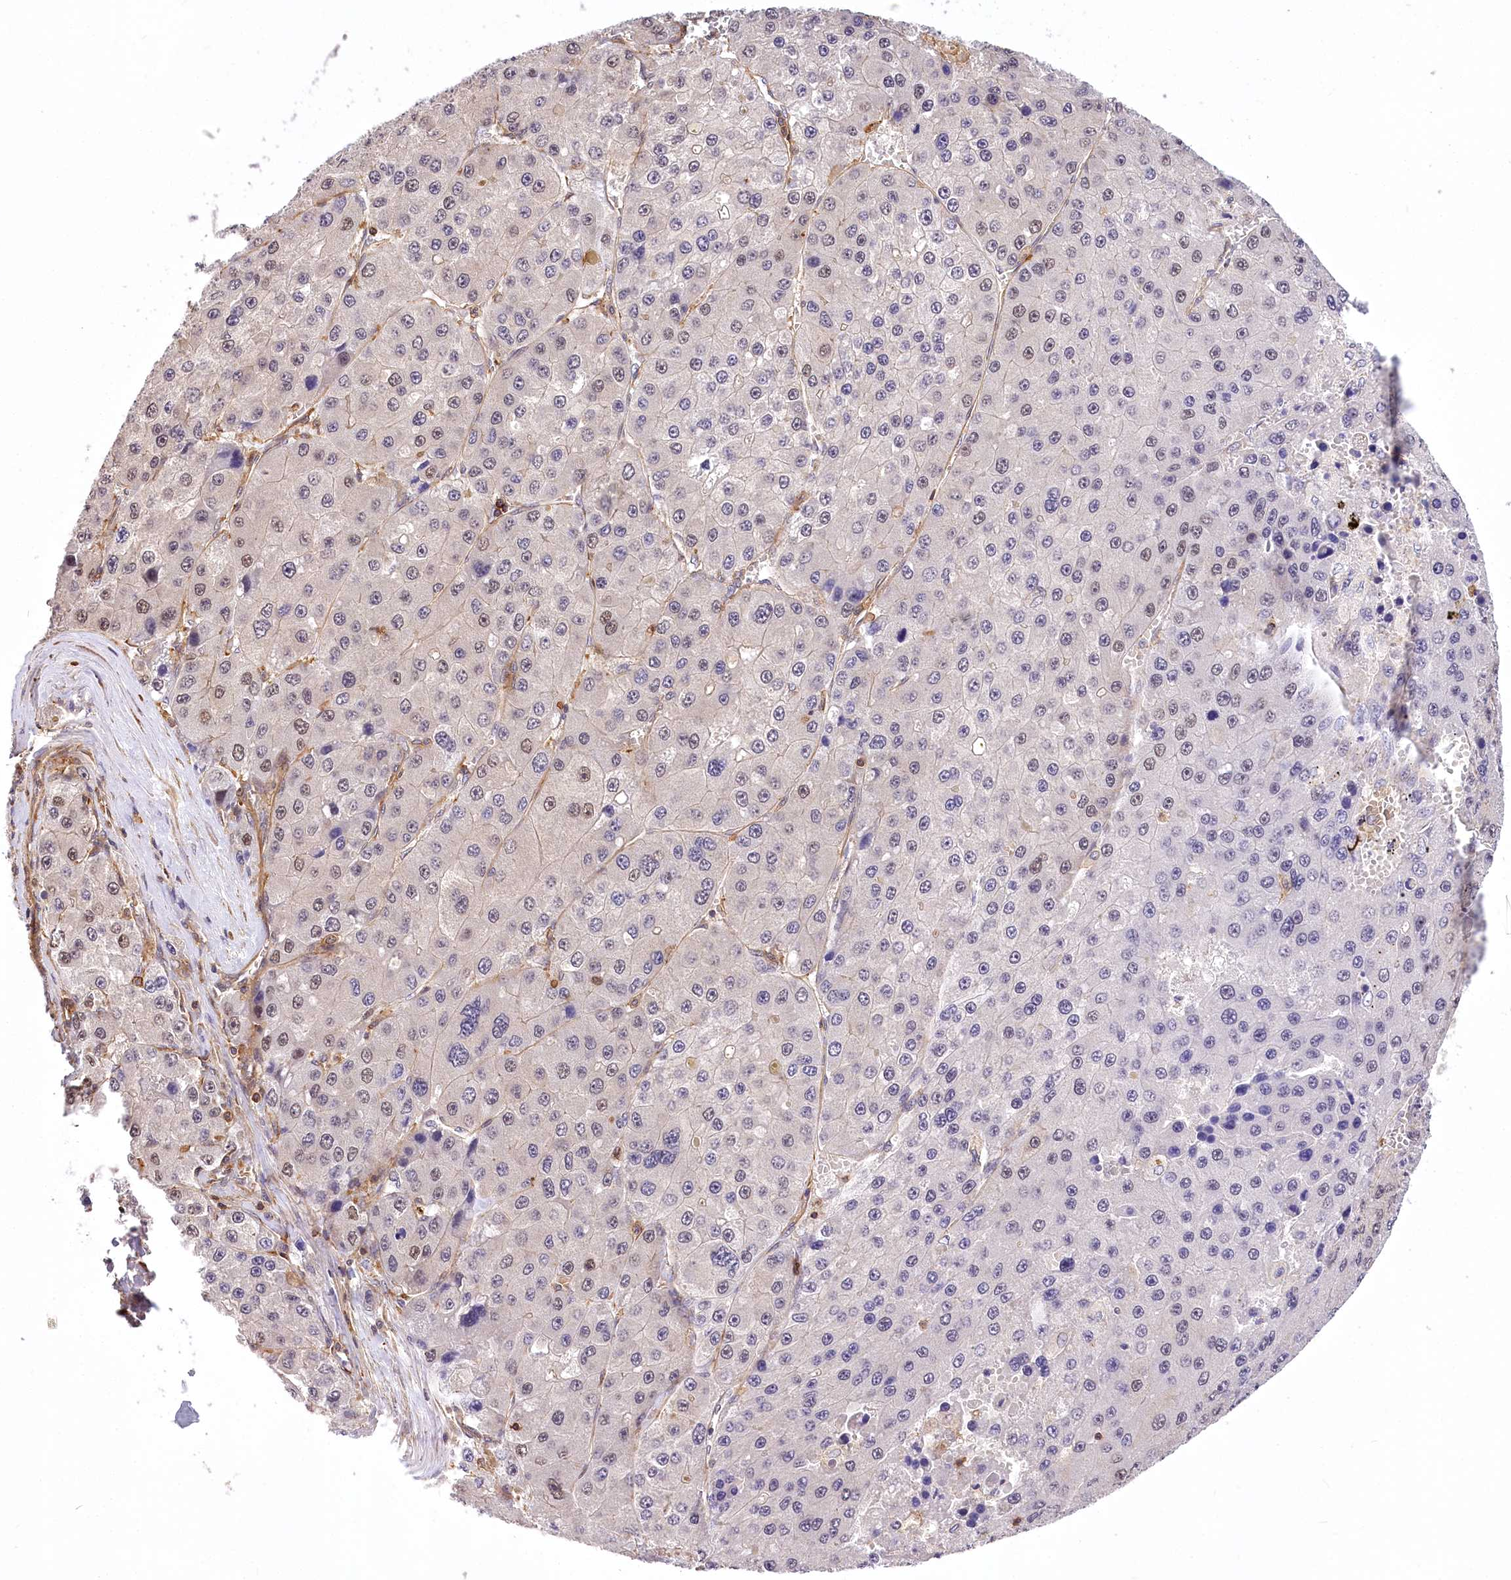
{"staining": {"intensity": "weak", "quantity": "<25%", "location": "nuclear"}, "tissue": "liver cancer", "cell_type": "Tumor cells", "image_type": "cancer", "snomed": [{"axis": "morphology", "description": "Carcinoma, Hepatocellular, NOS"}, {"axis": "topography", "description": "Liver"}], "caption": "IHC micrograph of hepatocellular carcinoma (liver) stained for a protein (brown), which shows no positivity in tumor cells.", "gene": "DPP3", "patient": {"sex": "female", "age": 73}}